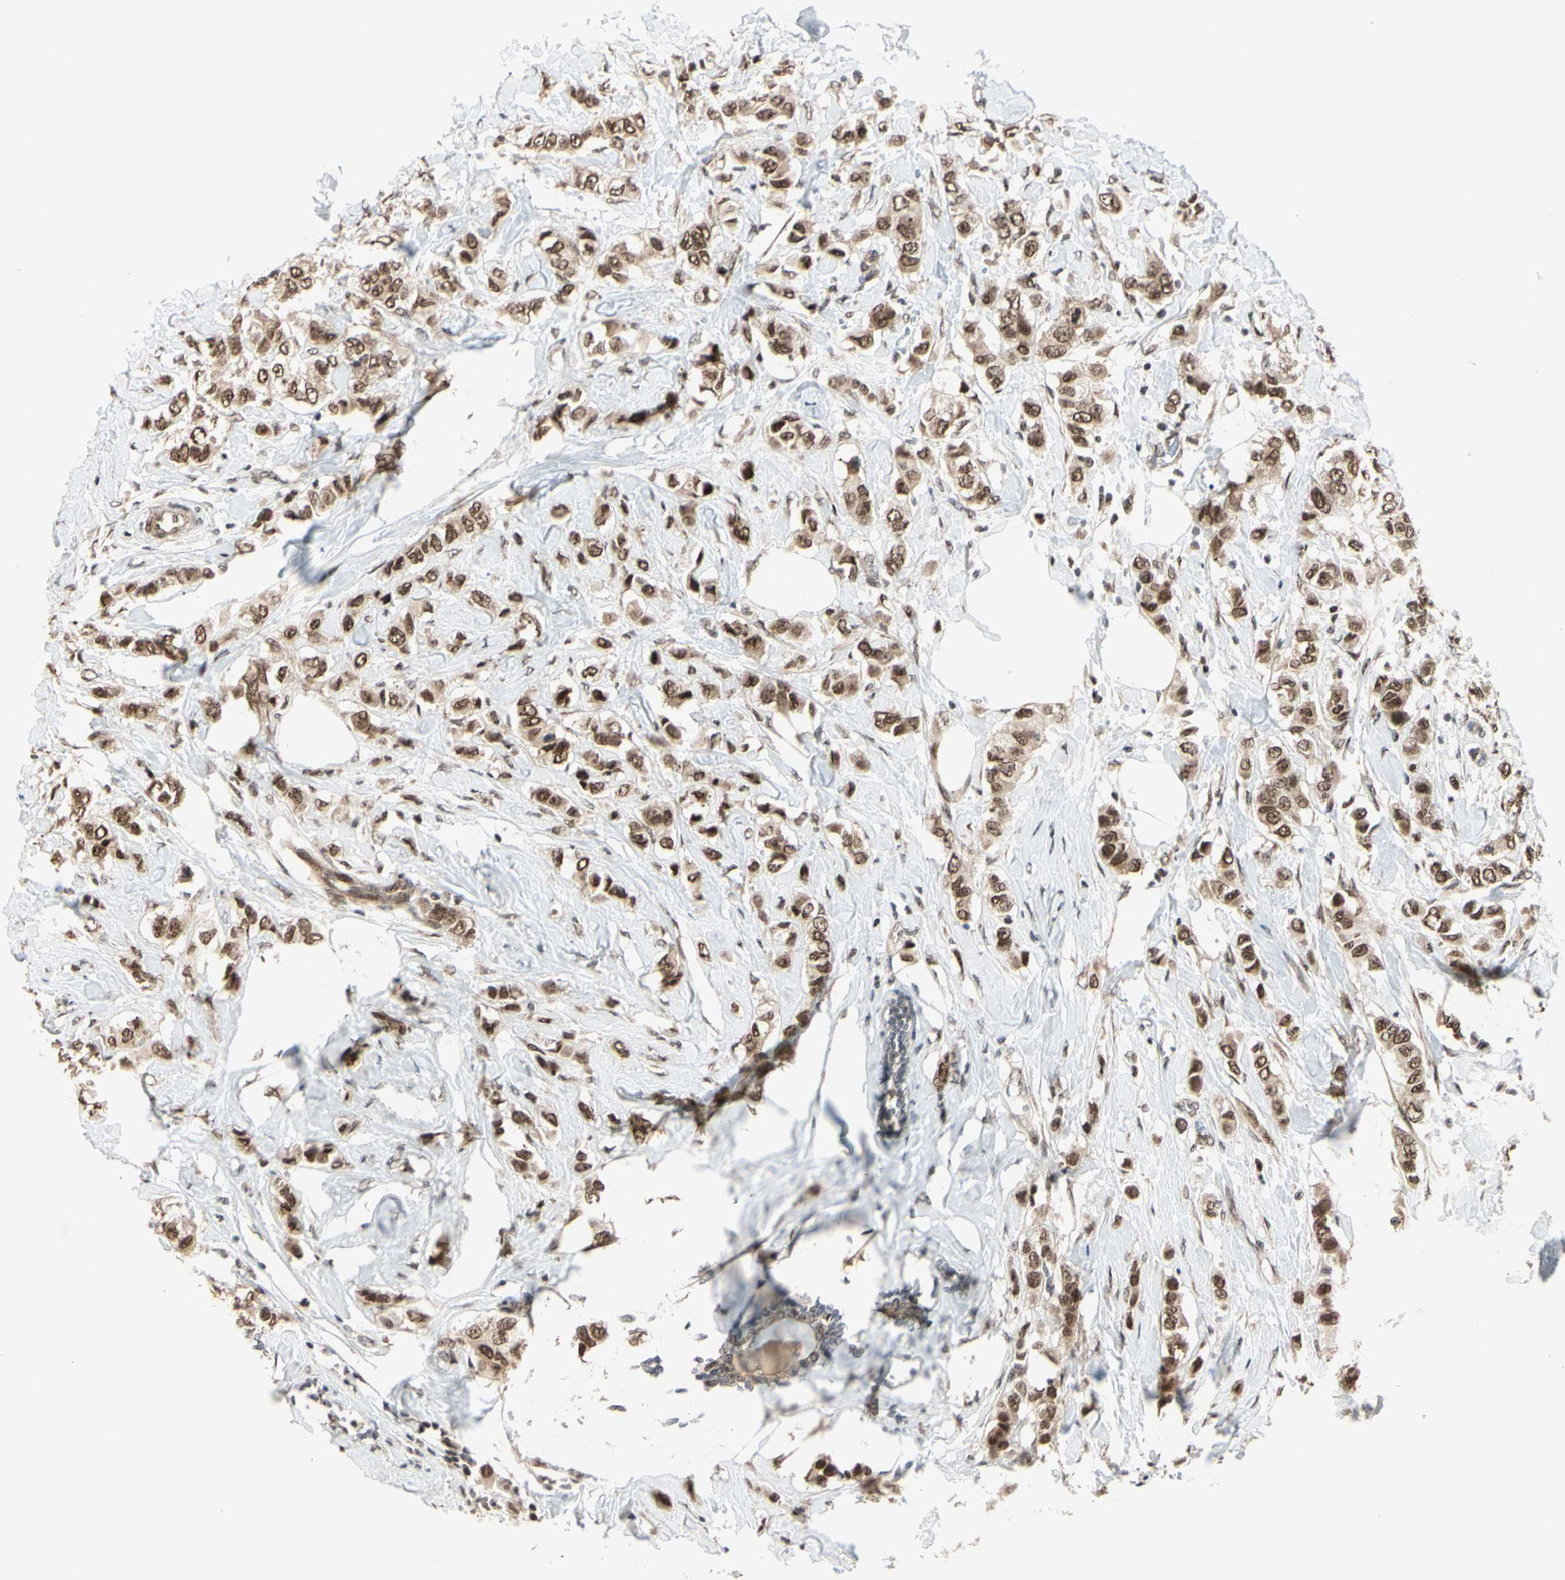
{"staining": {"intensity": "moderate", "quantity": ">75%", "location": "cytoplasmic/membranous,nuclear"}, "tissue": "breast cancer", "cell_type": "Tumor cells", "image_type": "cancer", "snomed": [{"axis": "morphology", "description": "Duct carcinoma"}, {"axis": "topography", "description": "Breast"}], "caption": "Protein expression analysis of invasive ductal carcinoma (breast) reveals moderate cytoplasmic/membranous and nuclear expression in approximately >75% of tumor cells.", "gene": "BRMS1", "patient": {"sex": "female", "age": 50}}